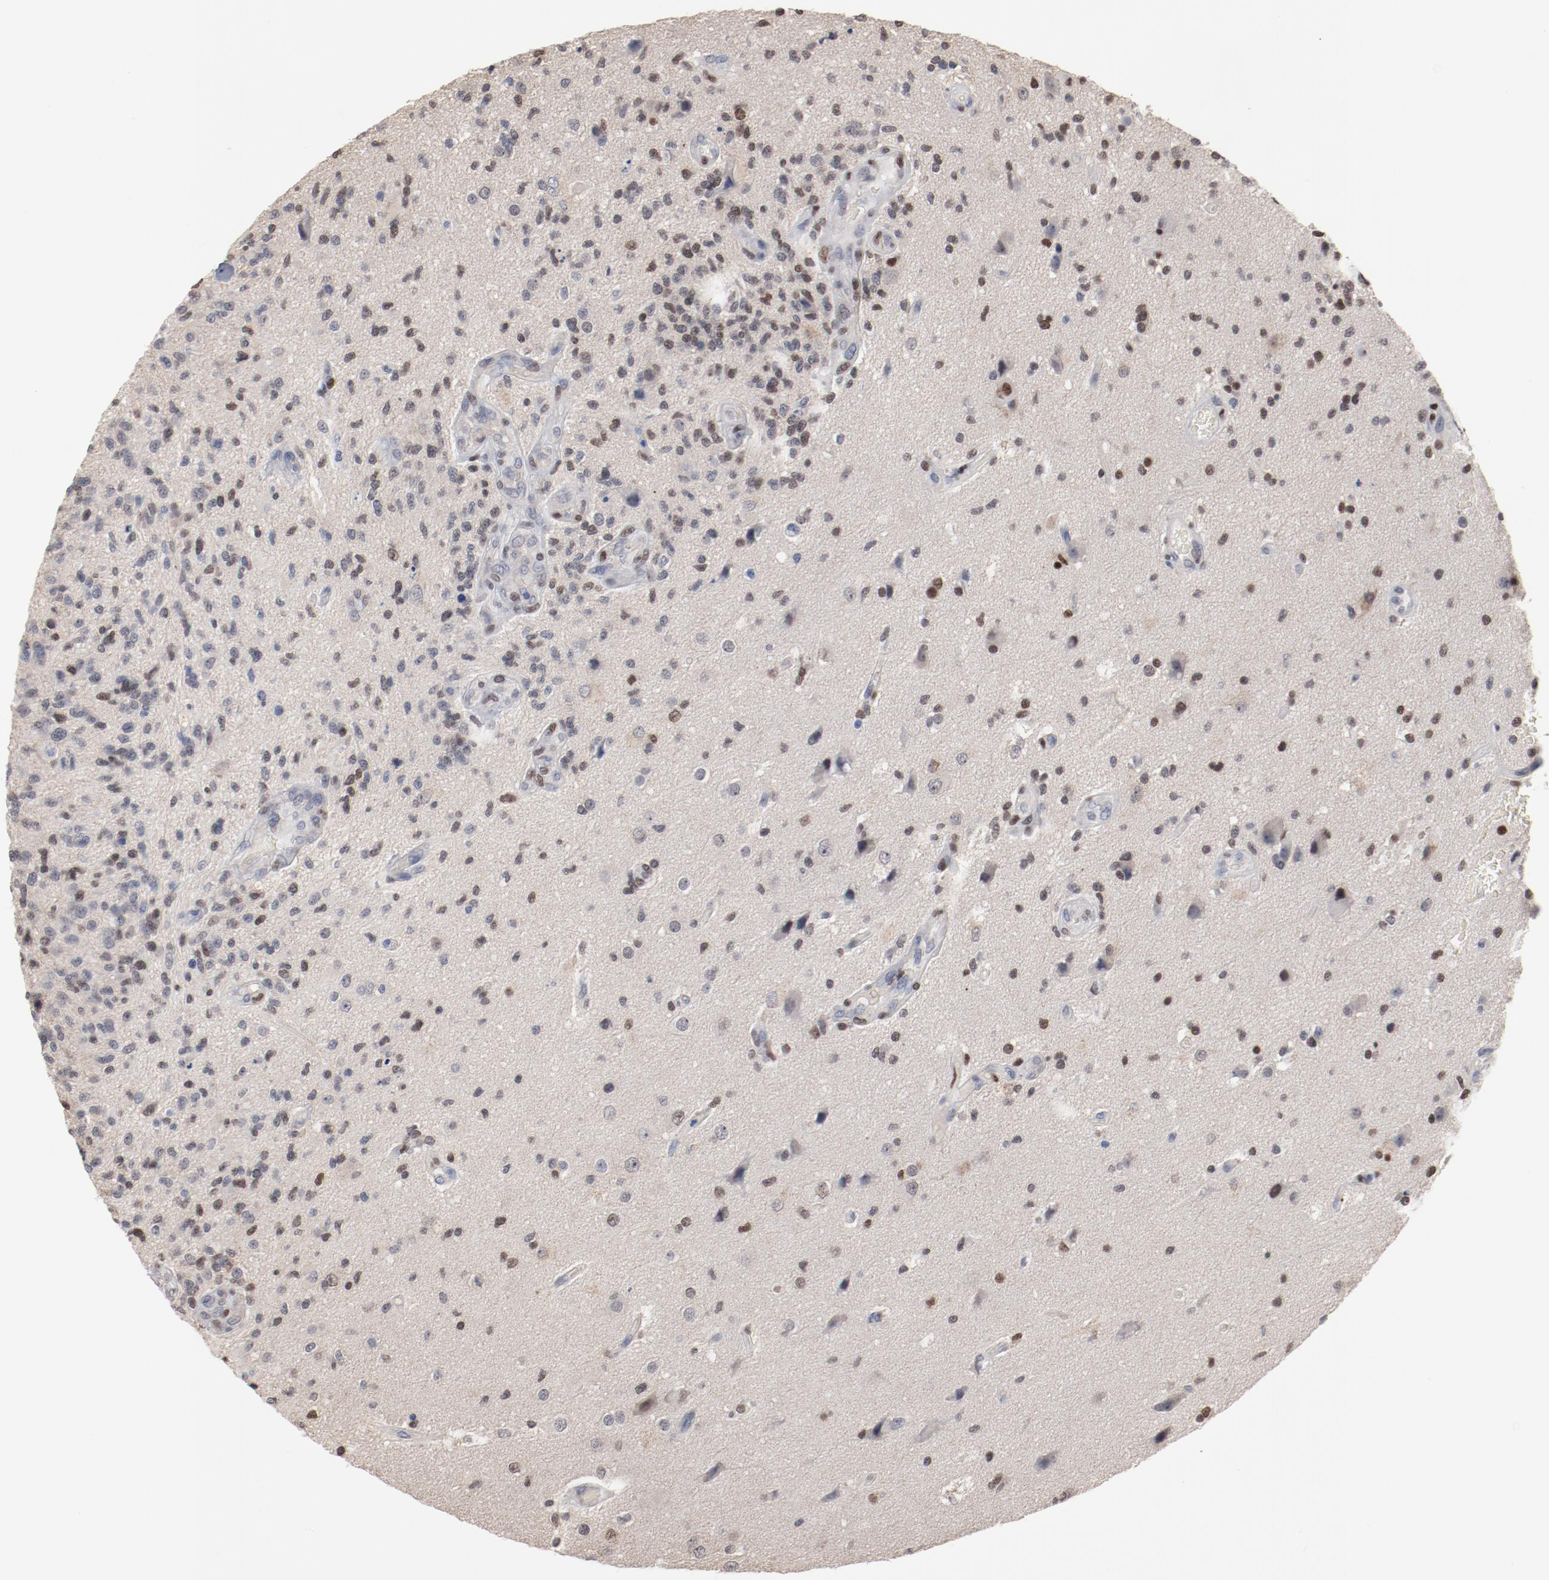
{"staining": {"intensity": "weak", "quantity": "<25%", "location": "nuclear"}, "tissue": "glioma", "cell_type": "Tumor cells", "image_type": "cancer", "snomed": [{"axis": "morphology", "description": "Normal tissue, NOS"}, {"axis": "morphology", "description": "Glioma, malignant, High grade"}, {"axis": "topography", "description": "Cerebral cortex"}], "caption": "Immunohistochemical staining of malignant glioma (high-grade) displays no significant positivity in tumor cells.", "gene": "ZEB2", "patient": {"sex": "male", "age": 75}}